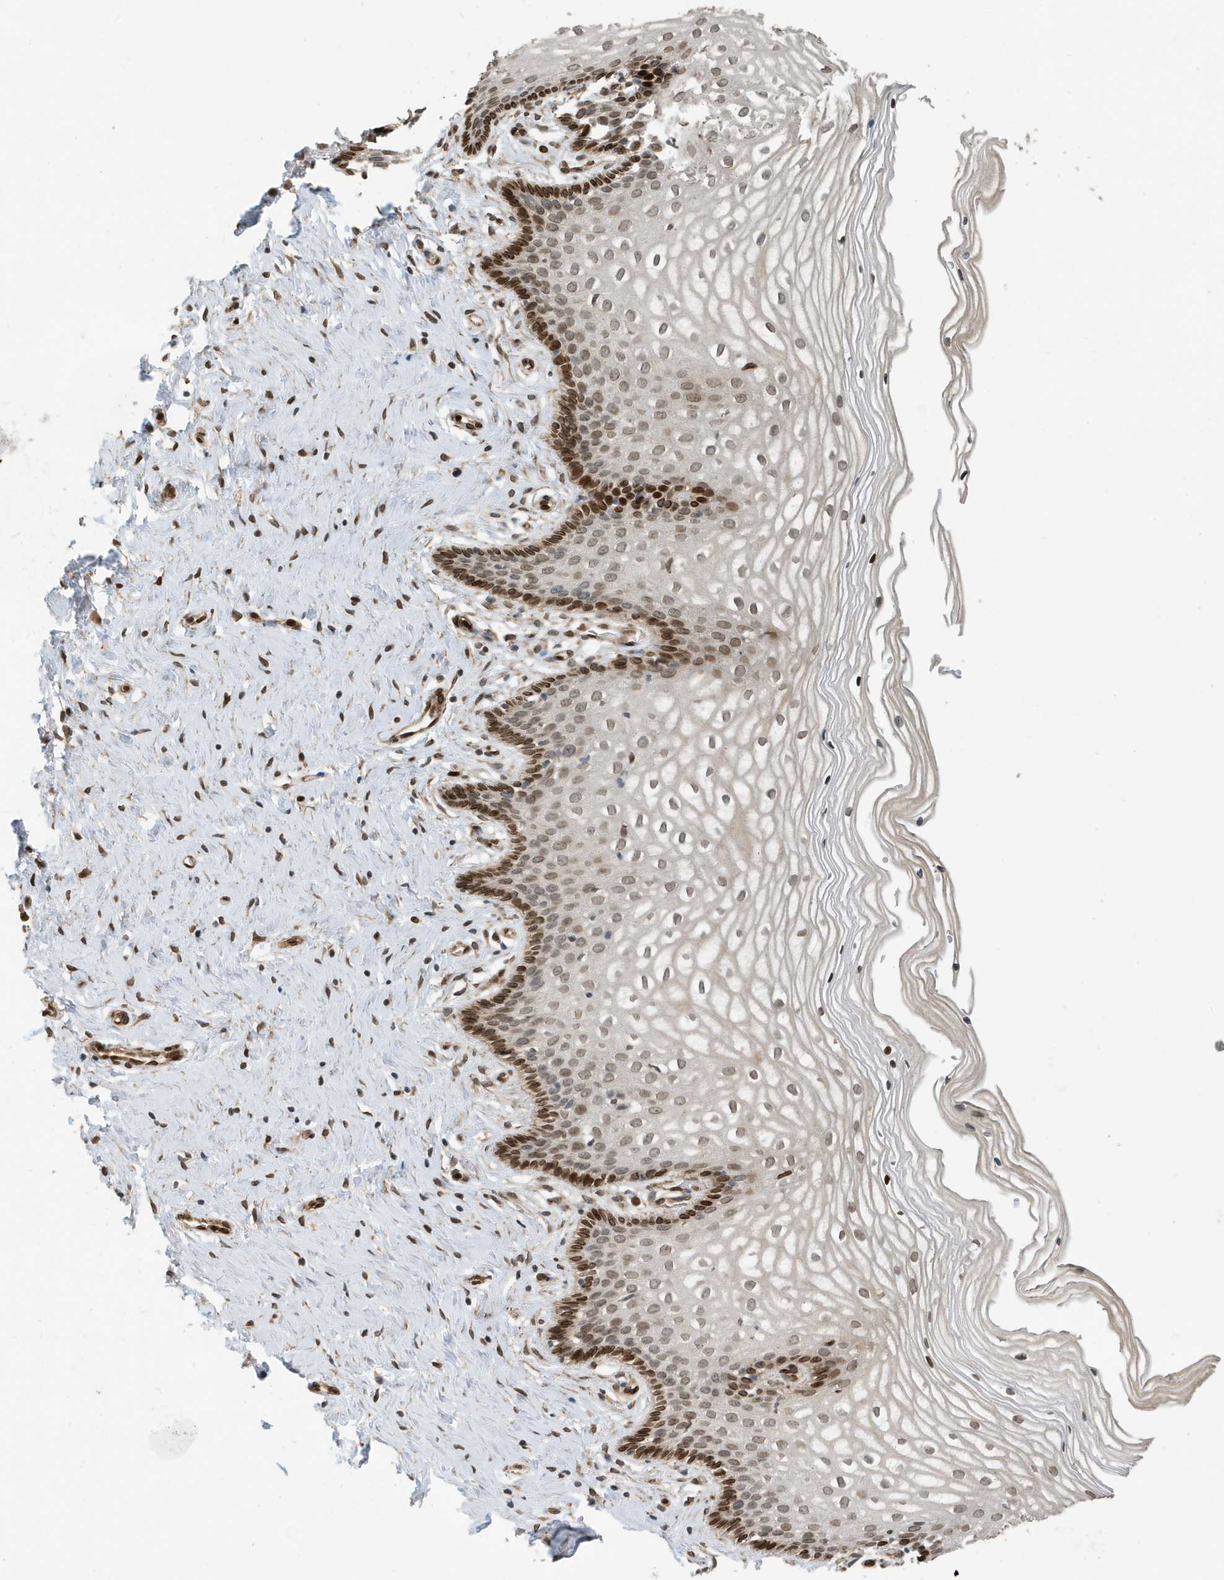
{"staining": {"intensity": "moderate", "quantity": "25%-75%", "location": "cytoplasmic/membranous,nuclear"}, "tissue": "cervix", "cell_type": "Glandular cells", "image_type": "normal", "snomed": [{"axis": "morphology", "description": "Normal tissue, NOS"}, {"axis": "topography", "description": "Cervix"}], "caption": "A high-resolution photomicrograph shows immunohistochemistry staining of normal cervix, which exhibits moderate cytoplasmic/membranous,nuclear staining in about 25%-75% of glandular cells.", "gene": "DUSP18", "patient": {"sex": "female", "age": 33}}